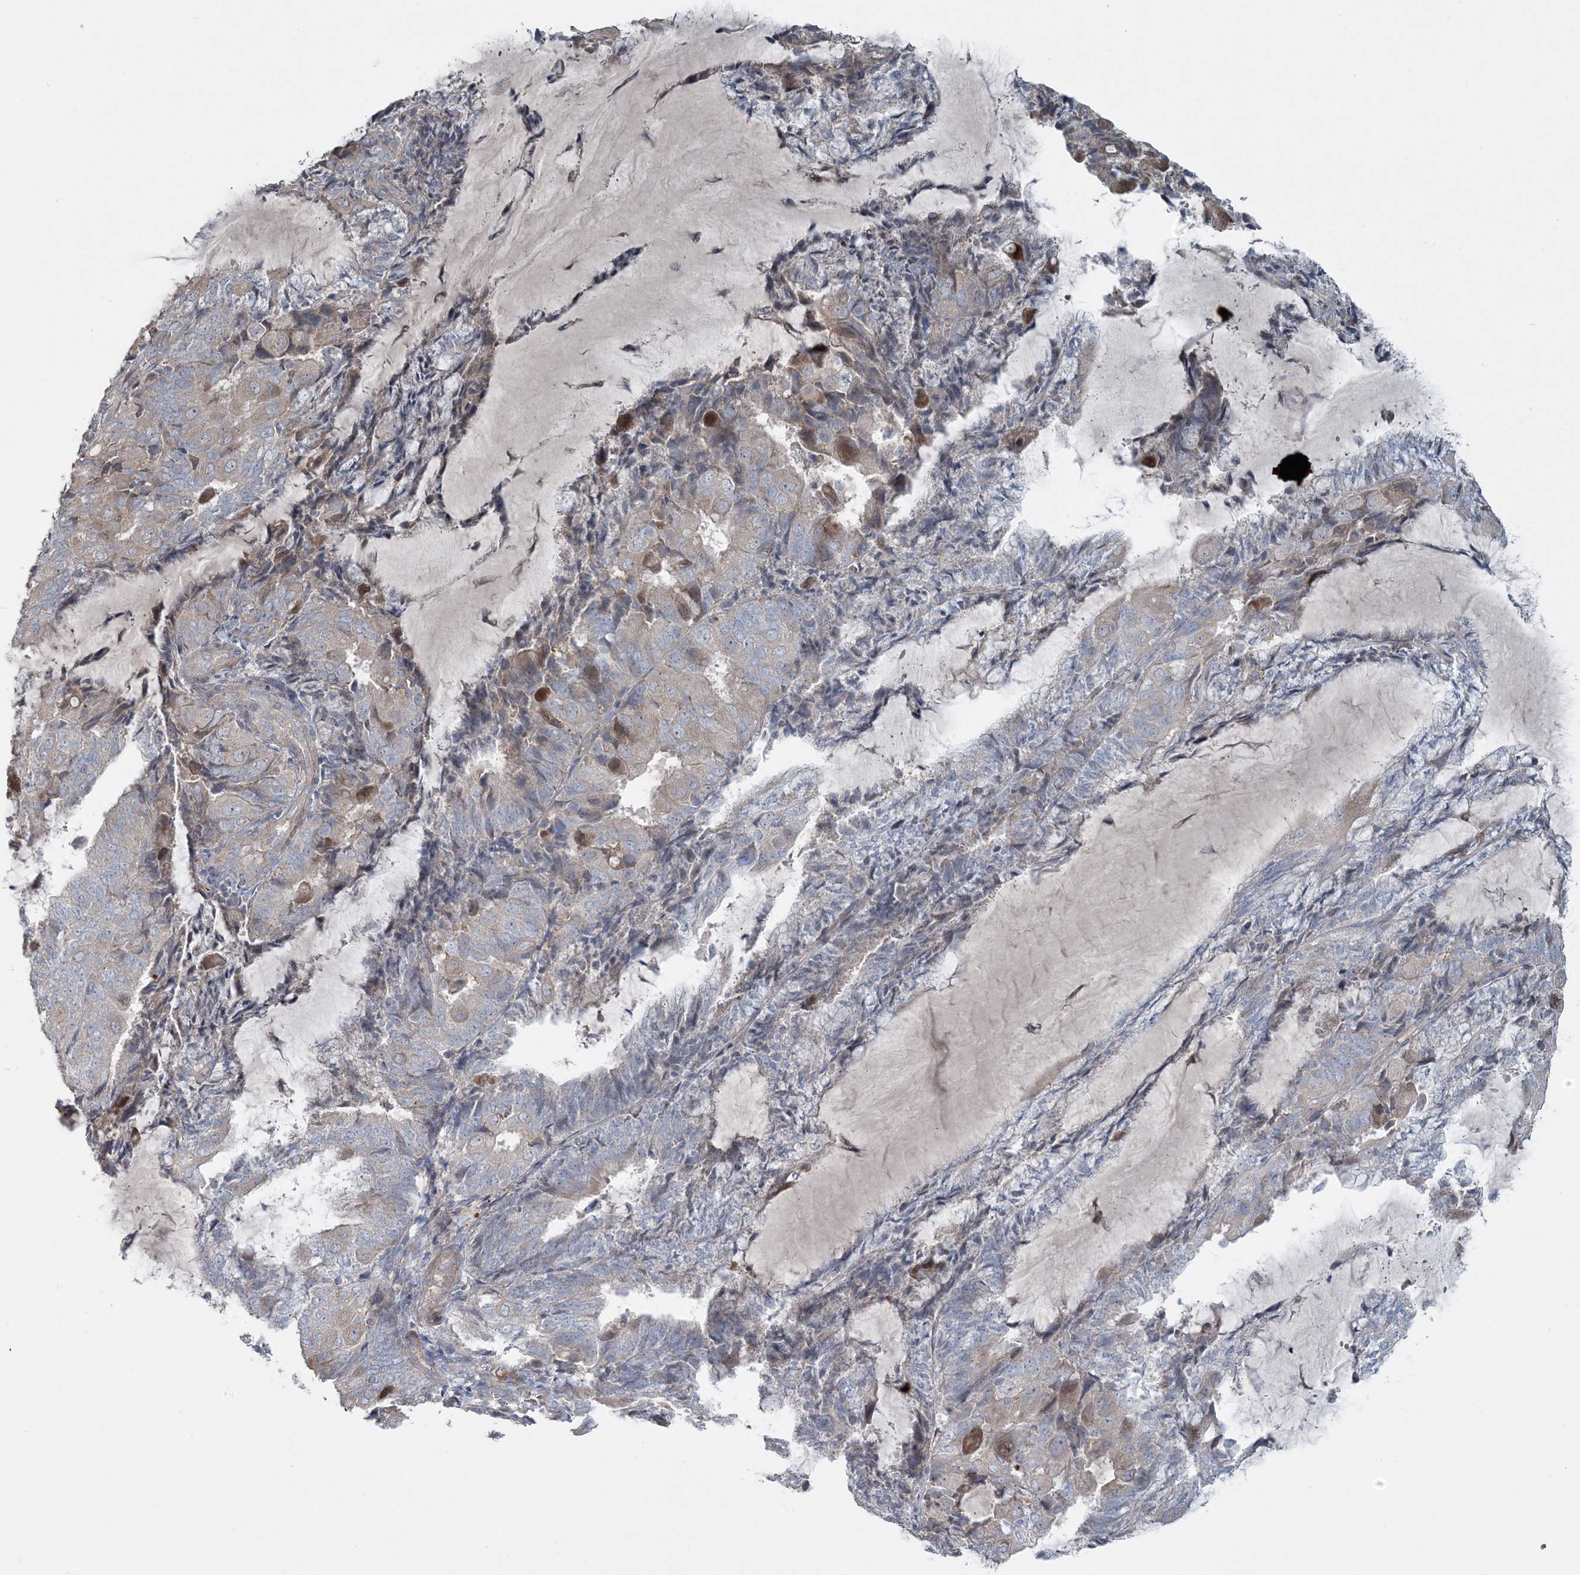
{"staining": {"intensity": "weak", "quantity": "<25%", "location": "cytoplasmic/membranous"}, "tissue": "endometrial cancer", "cell_type": "Tumor cells", "image_type": "cancer", "snomed": [{"axis": "morphology", "description": "Adenocarcinoma, NOS"}, {"axis": "topography", "description": "Endometrium"}], "caption": "Immunohistochemistry (IHC) of human endometrial adenocarcinoma exhibits no expression in tumor cells.", "gene": "SLC4A10", "patient": {"sex": "female", "age": 81}}